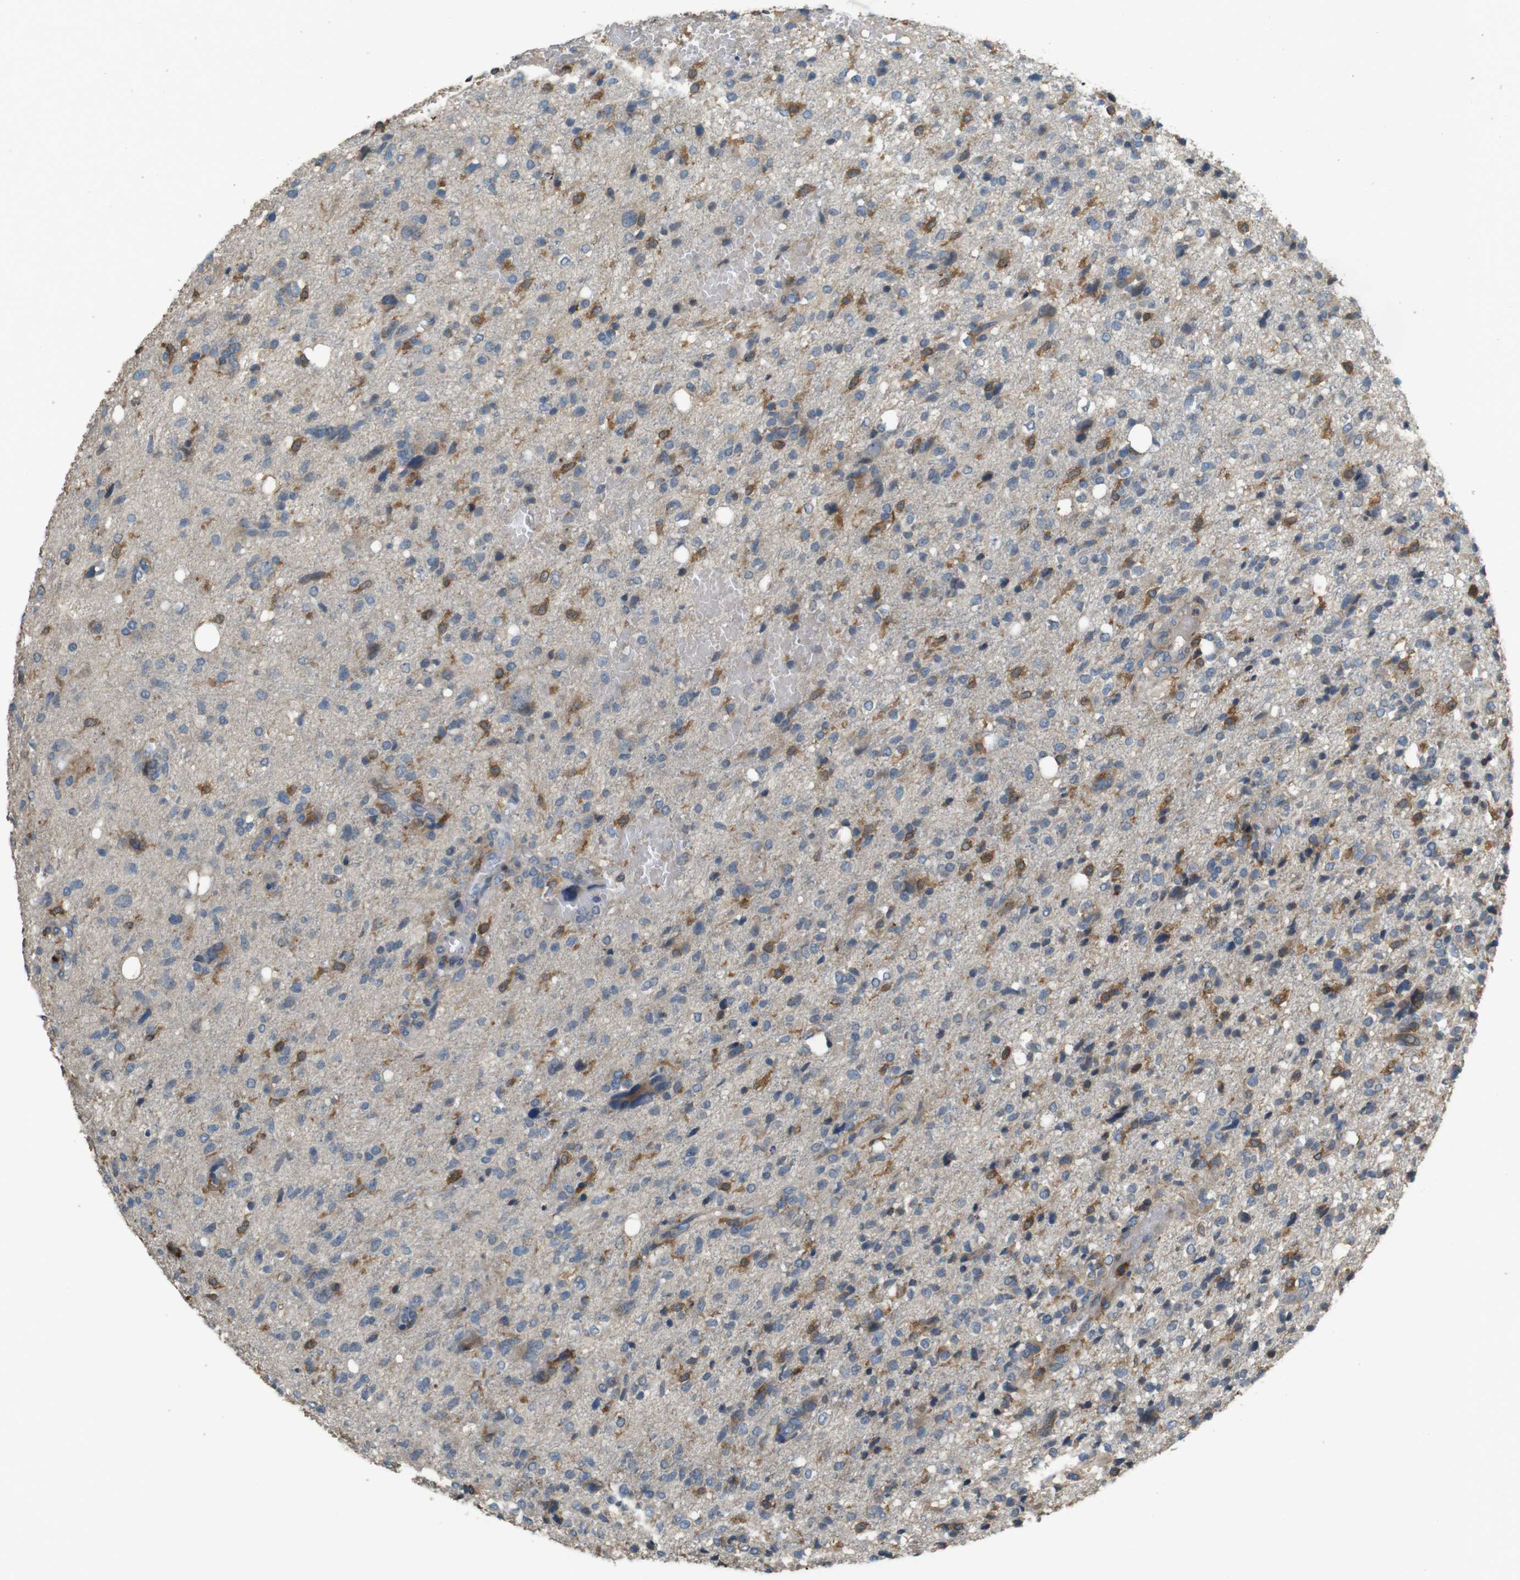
{"staining": {"intensity": "moderate", "quantity": "25%-75%", "location": "cytoplasmic/membranous"}, "tissue": "glioma", "cell_type": "Tumor cells", "image_type": "cancer", "snomed": [{"axis": "morphology", "description": "Glioma, malignant, High grade"}, {"axis": "topography", "description": "Brain"}], "caption": "There is medium levels of moderate cytoplasmic/membranous staining in tumor cells of malignant glioma (high-grade), as demonstrated by immunohistochemical staining (brown color).", "gene": "ARHGAP24", "patient": {"sex": "female", "age": 59}}